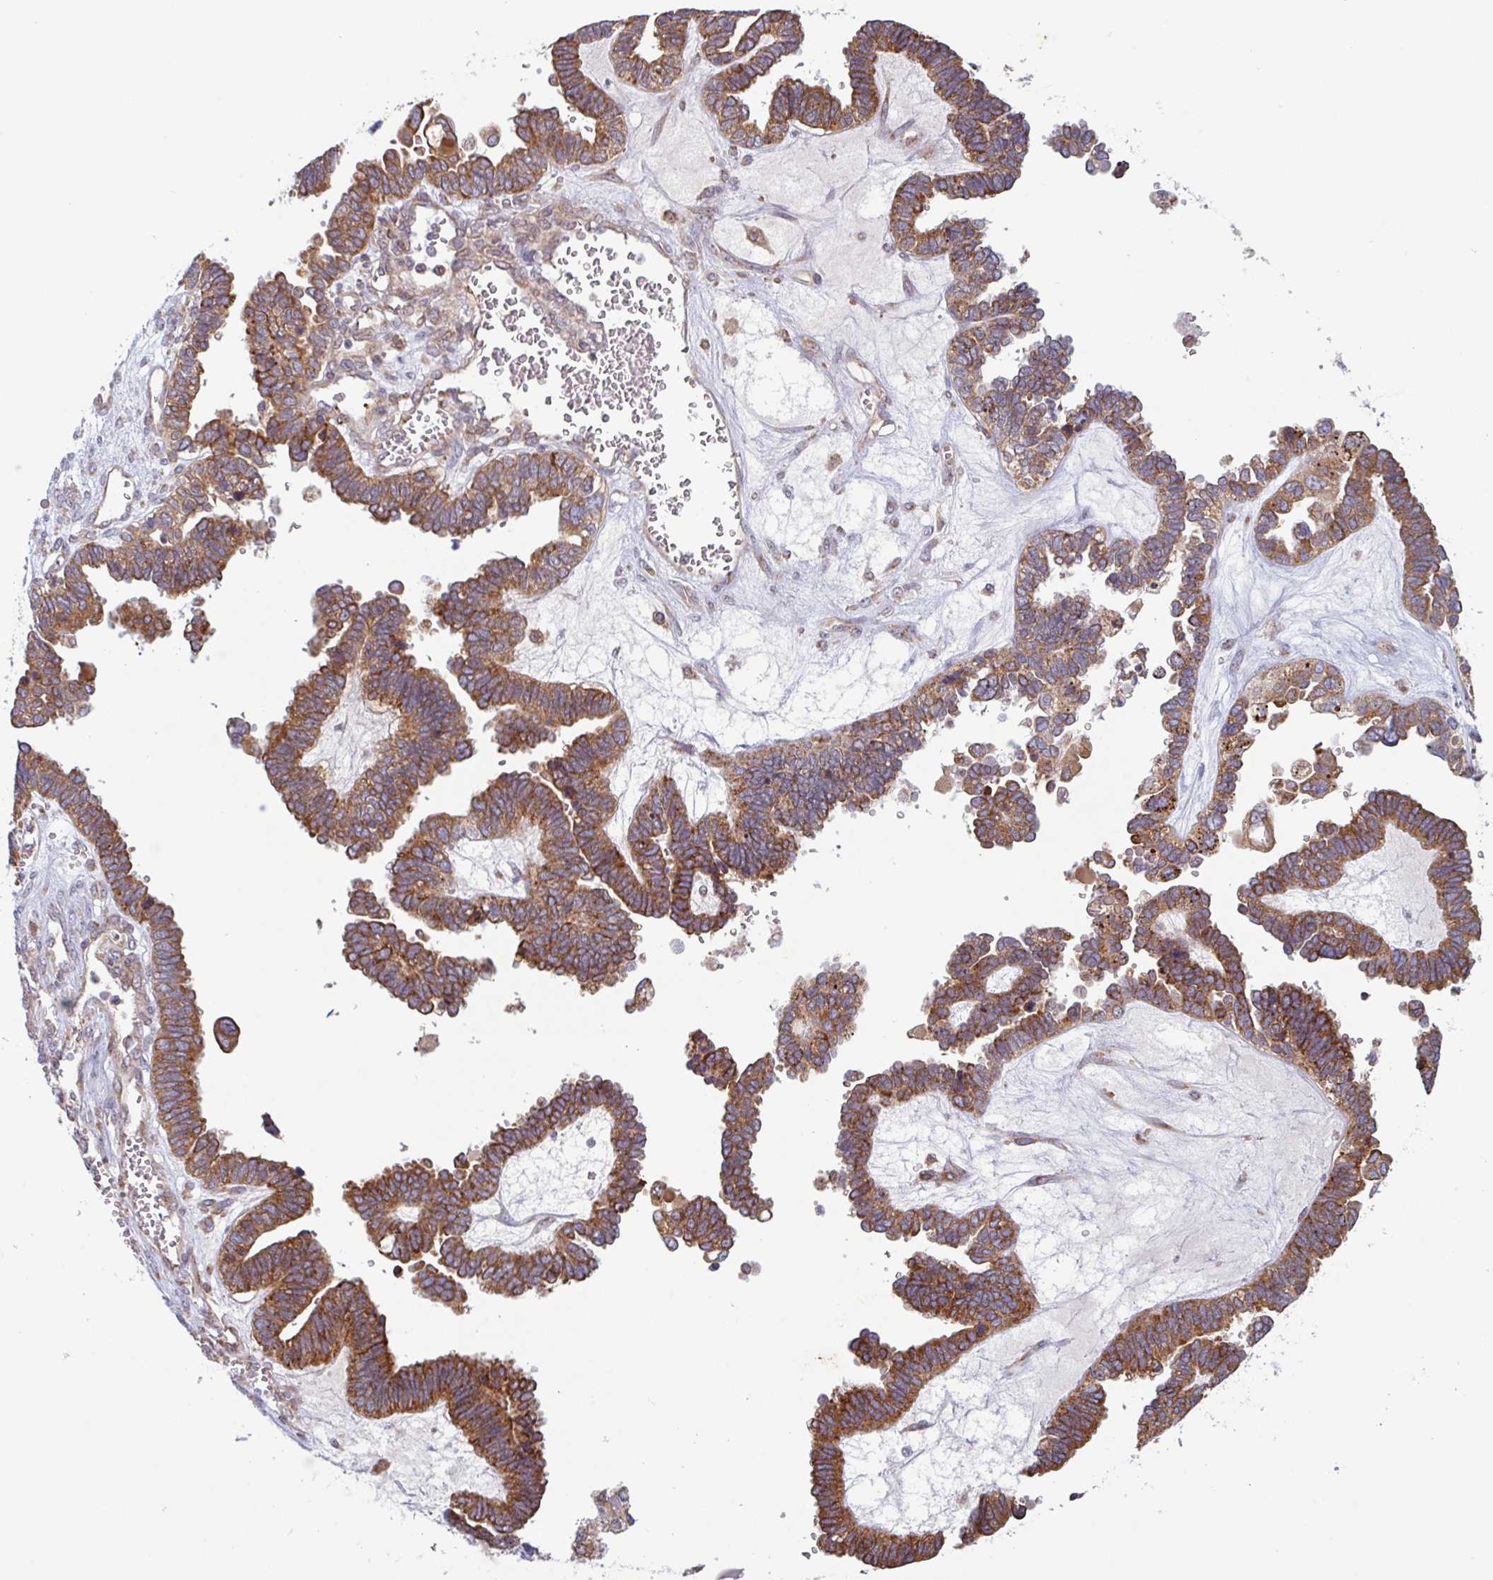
{"staining": {"intensity": "strong", "quantity": ">75%", "location": "cytoplasmic/membranous"}, "tissue": "ovarian cancer", "cell_type": "Tumor cells", "image_type": "cancer", "snomed": [{"axis": "morphology", "description": "Cystadenocarcinoma, serous, NOS"}, {"axis": "topography", "description": "Ovary"}], "caption": "The micrograph reveals a brown stain indicating the presence of a protein in the cytoplasmic/membranous of tumor cells in ovarian cancer (serous cystadenocarcinoma). The staining was performed using DAB (3,3'-diaminobenzidine), with brown indicating positive protein expression. Nuclei are stained blue with hematoxylin.", "gene": "RIT1", "patient": {"sex": "female", "age": 51}}